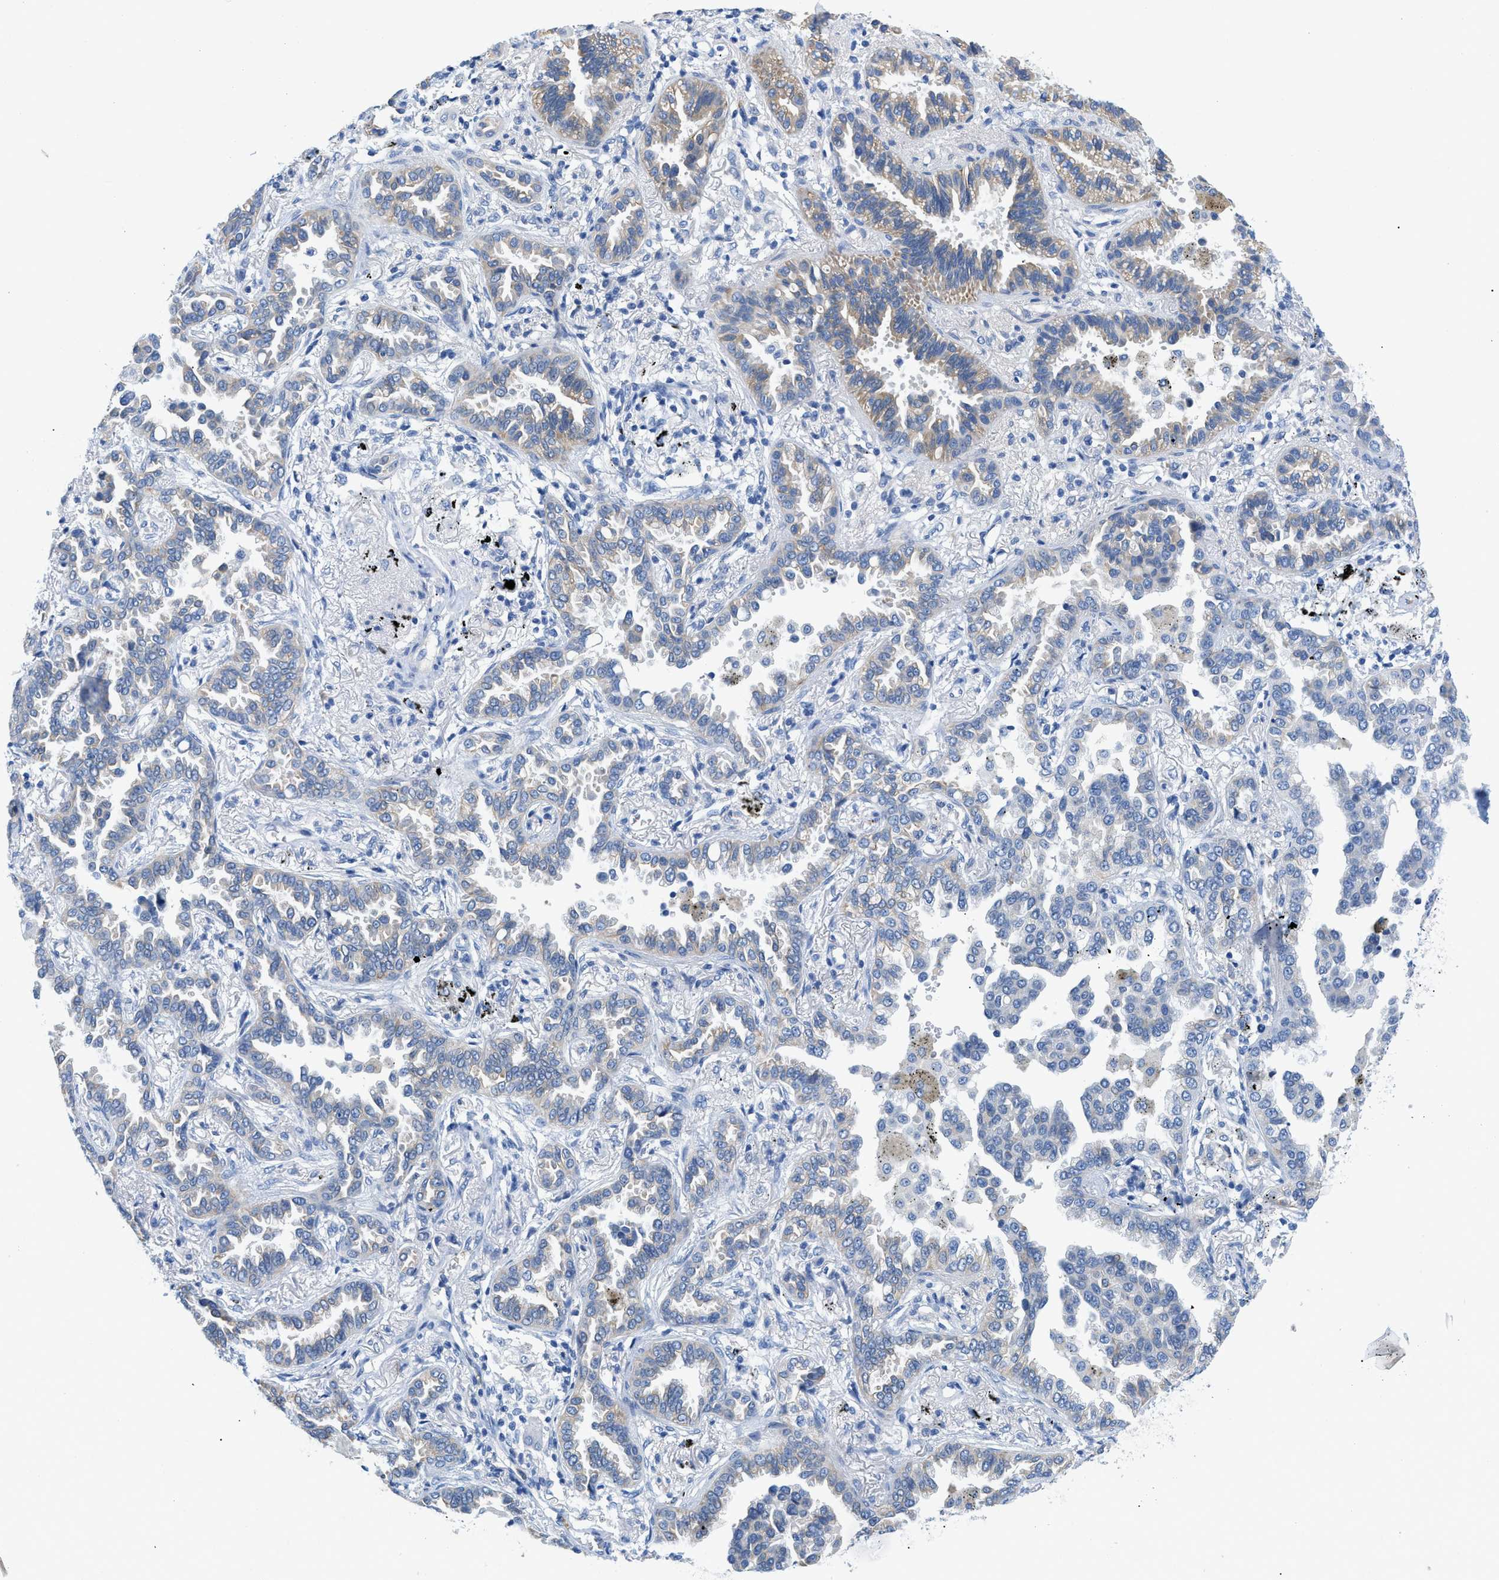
{"staining": {"intensity": "weak", "quantity": "<25%", "location": "cytoplasmic/membranous"}, "tissue": "lung cancer", "cell_type": "Tumor cells", "image_type": "cancer", "snomed": [{"axis": "morphology", "description": "Normal tissue, NOS"}, {"axis": "morphology", "description": "Adenocarcinoma, NOS"}, {"axis": "topography", "description": "Lung"}], "caption": "Immunohistochemical staining of lung cancer demonstrates no significant staining in tumor cells.", "gene": "BPGM", "patient": {"sex": "male", "age": 59}}